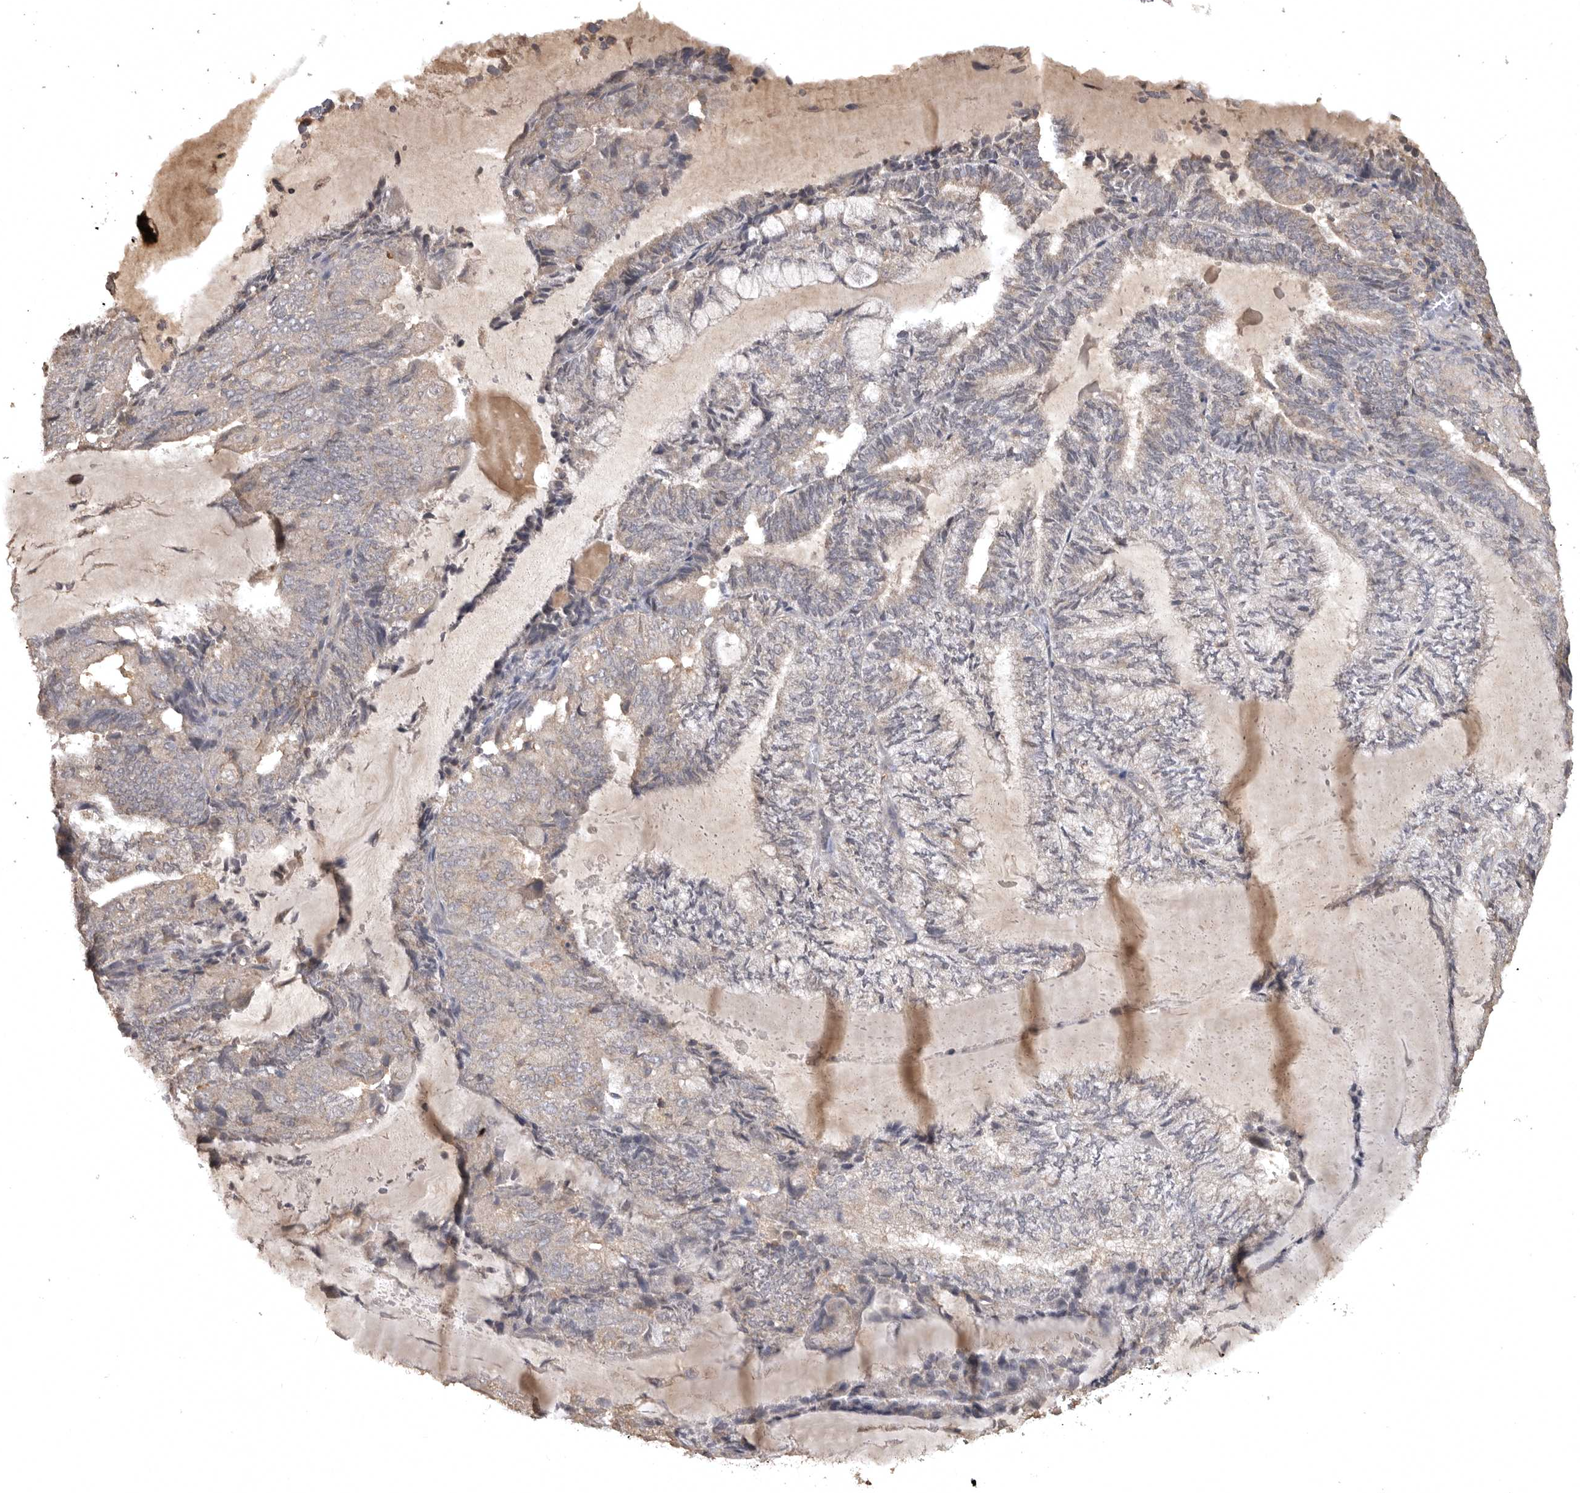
{"staining": {"intensity": "weak", "quantity": "<25%", "location": "cytoplasmic/membranous"}, "tissue": "endometrial cancer", "cell_type": "Tumor cells", "image_type": "cancer", "snomed": [{"axis": "morphology", "description": "Adenocarcinoma, NOS"}, {"axis": "topography", "description": "Endometrium"}], "caption": "There is no significant staining in tumor cells of adenocarcinoma (endometrial). The staining was performed using DAB (3,3'-diaminobenzidine) to visualize the protein expression in brown, while the nuclei were stained in blue with hematoxylin (Magnification: 20x).", "gene": "ADAMTS4", "patient": {"sex": "female", "age": 81}}